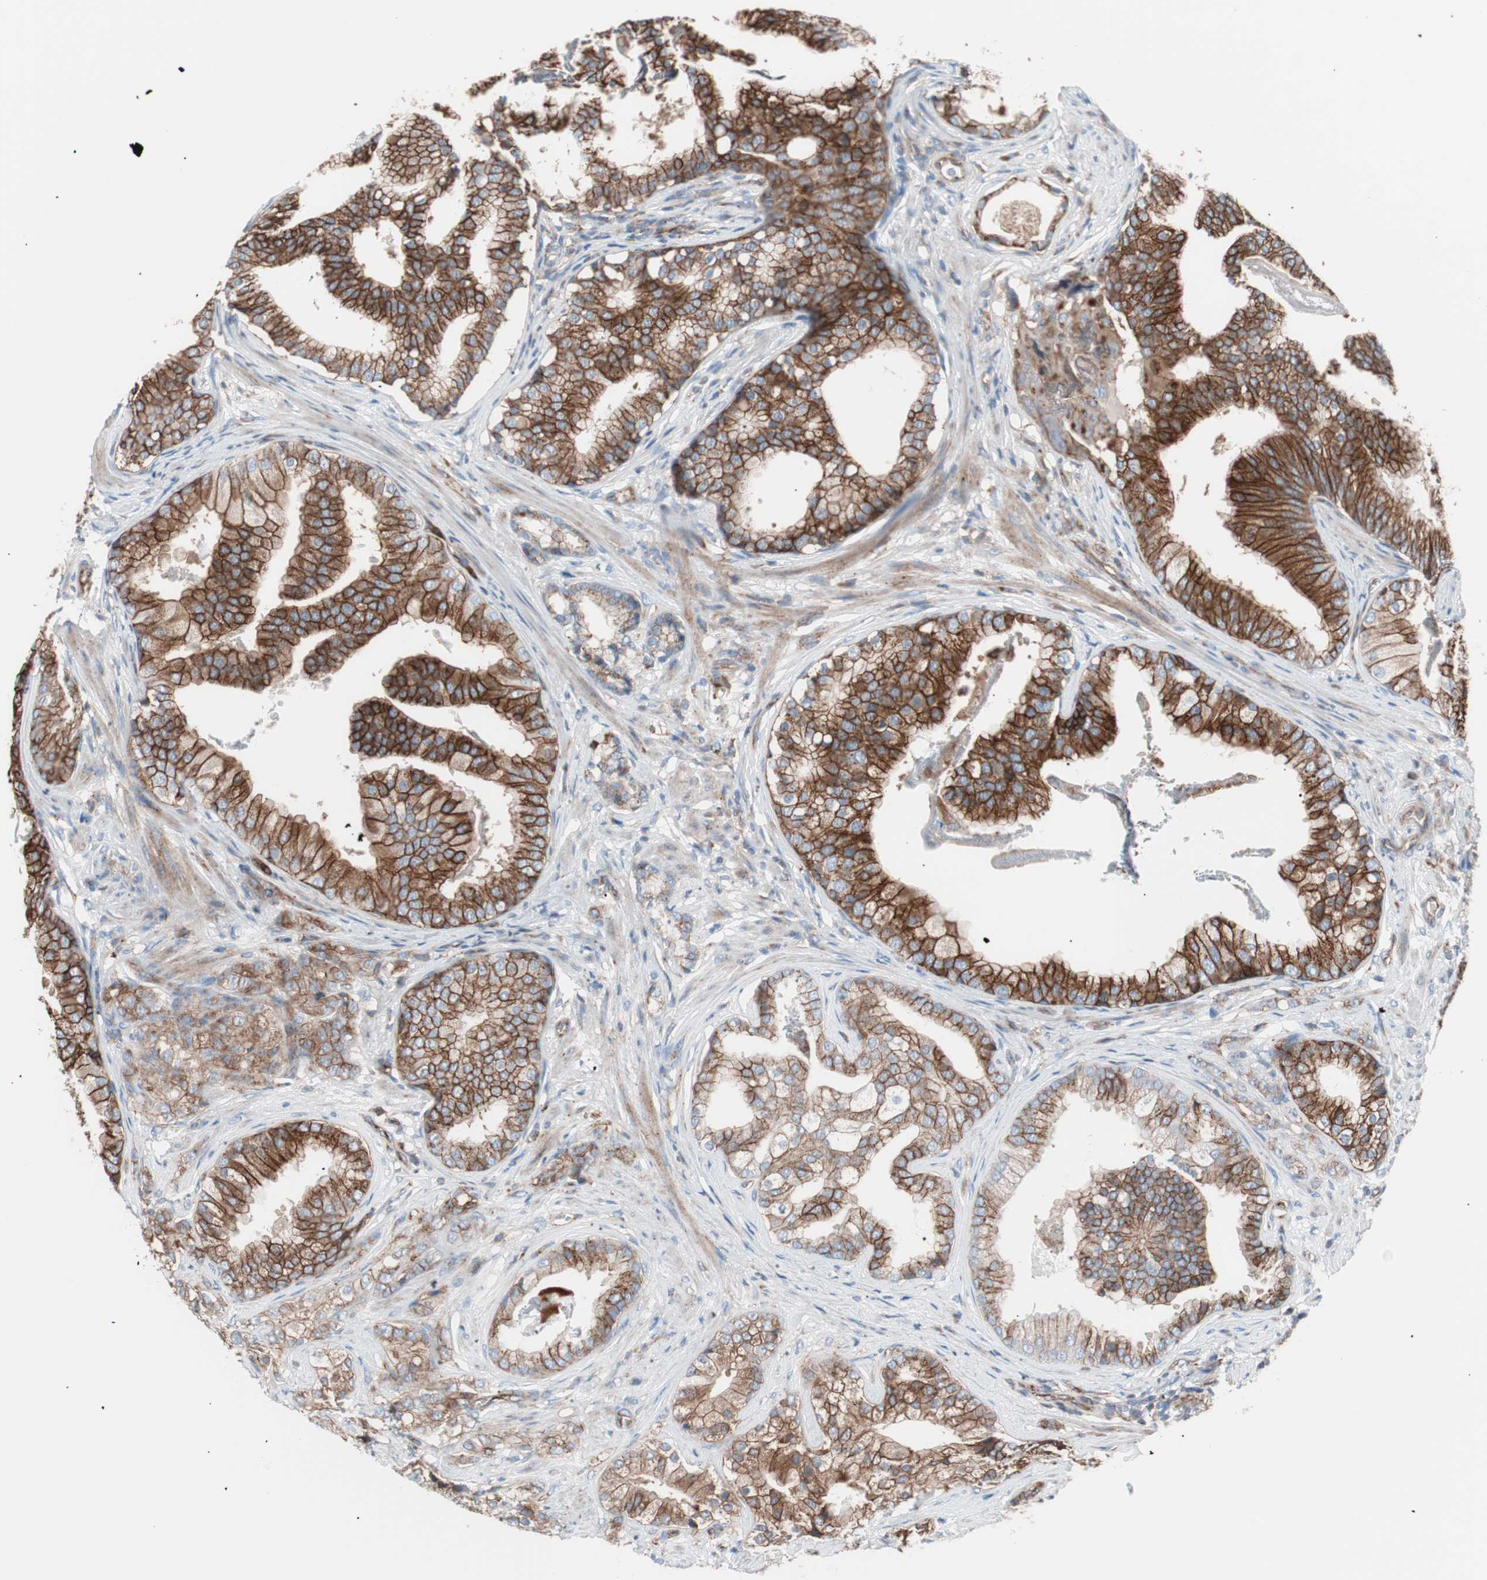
{"staining": {"intensity": "strong", "quantity": ">75%", "location": "cytoplasmic/membranous"}, "tissue": "prostate cancer", "cell_type": "Tumor cells", "image_type": "cancer", "snomed": [{"axis": "morphology", "description": "Adenocarcinoma, Low grade"}, {"axis": "topography", "description": "Prostate"}], "caption": "Protein staining demonstrates strong cytoplasmic/membranous staining in approximately >75% of tumor cells in prostate adenocarcinoma (low-grade). (IHC, brightfield microscopy, high magnification).", "gene": "FLOT2", "patient": {"sex": "male", "age": 58}}